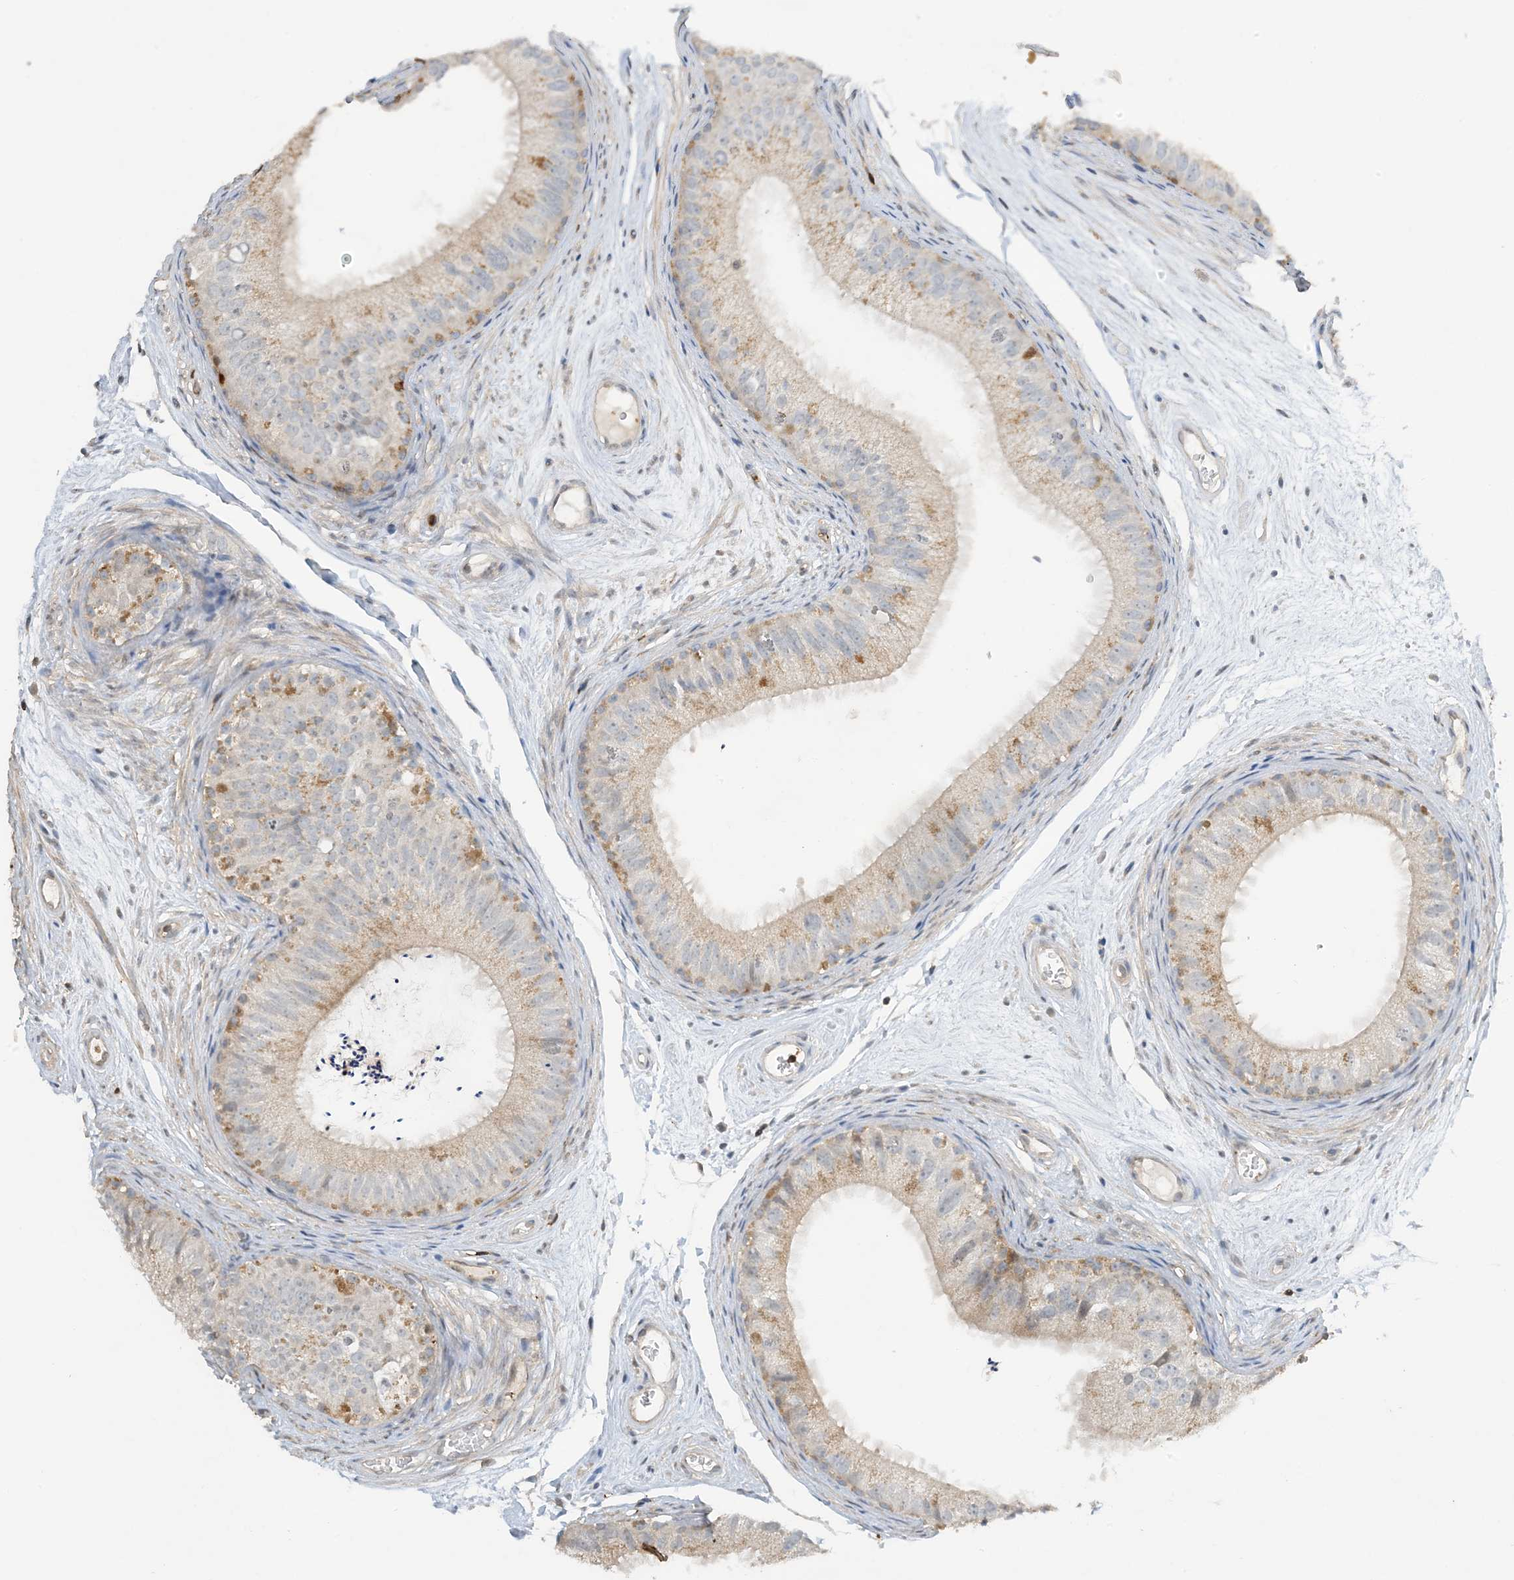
{"staining": {"intensity": "weak", "quantity": "25%-75%", "location": "cytoplasmic/membranous"}, "tissue": "epididymis", "cell_type": "Glandular cells", "image_type": "normal", "snomed": [{"axis": "morphology", "description": "Normal tissue, NOS"}, {"axis": "topography", "description": "Epididymis"}], "caption": "This micrograph reveals benign epididymis stained with IHC to label a protein in brown. The cytoplasmic/membranous of glandular cells show weak positivity for the protein. Nuclei are counter-stained blue.", "gene": "TMSB4X", "patient": {"sex": "male", "age": 77}}